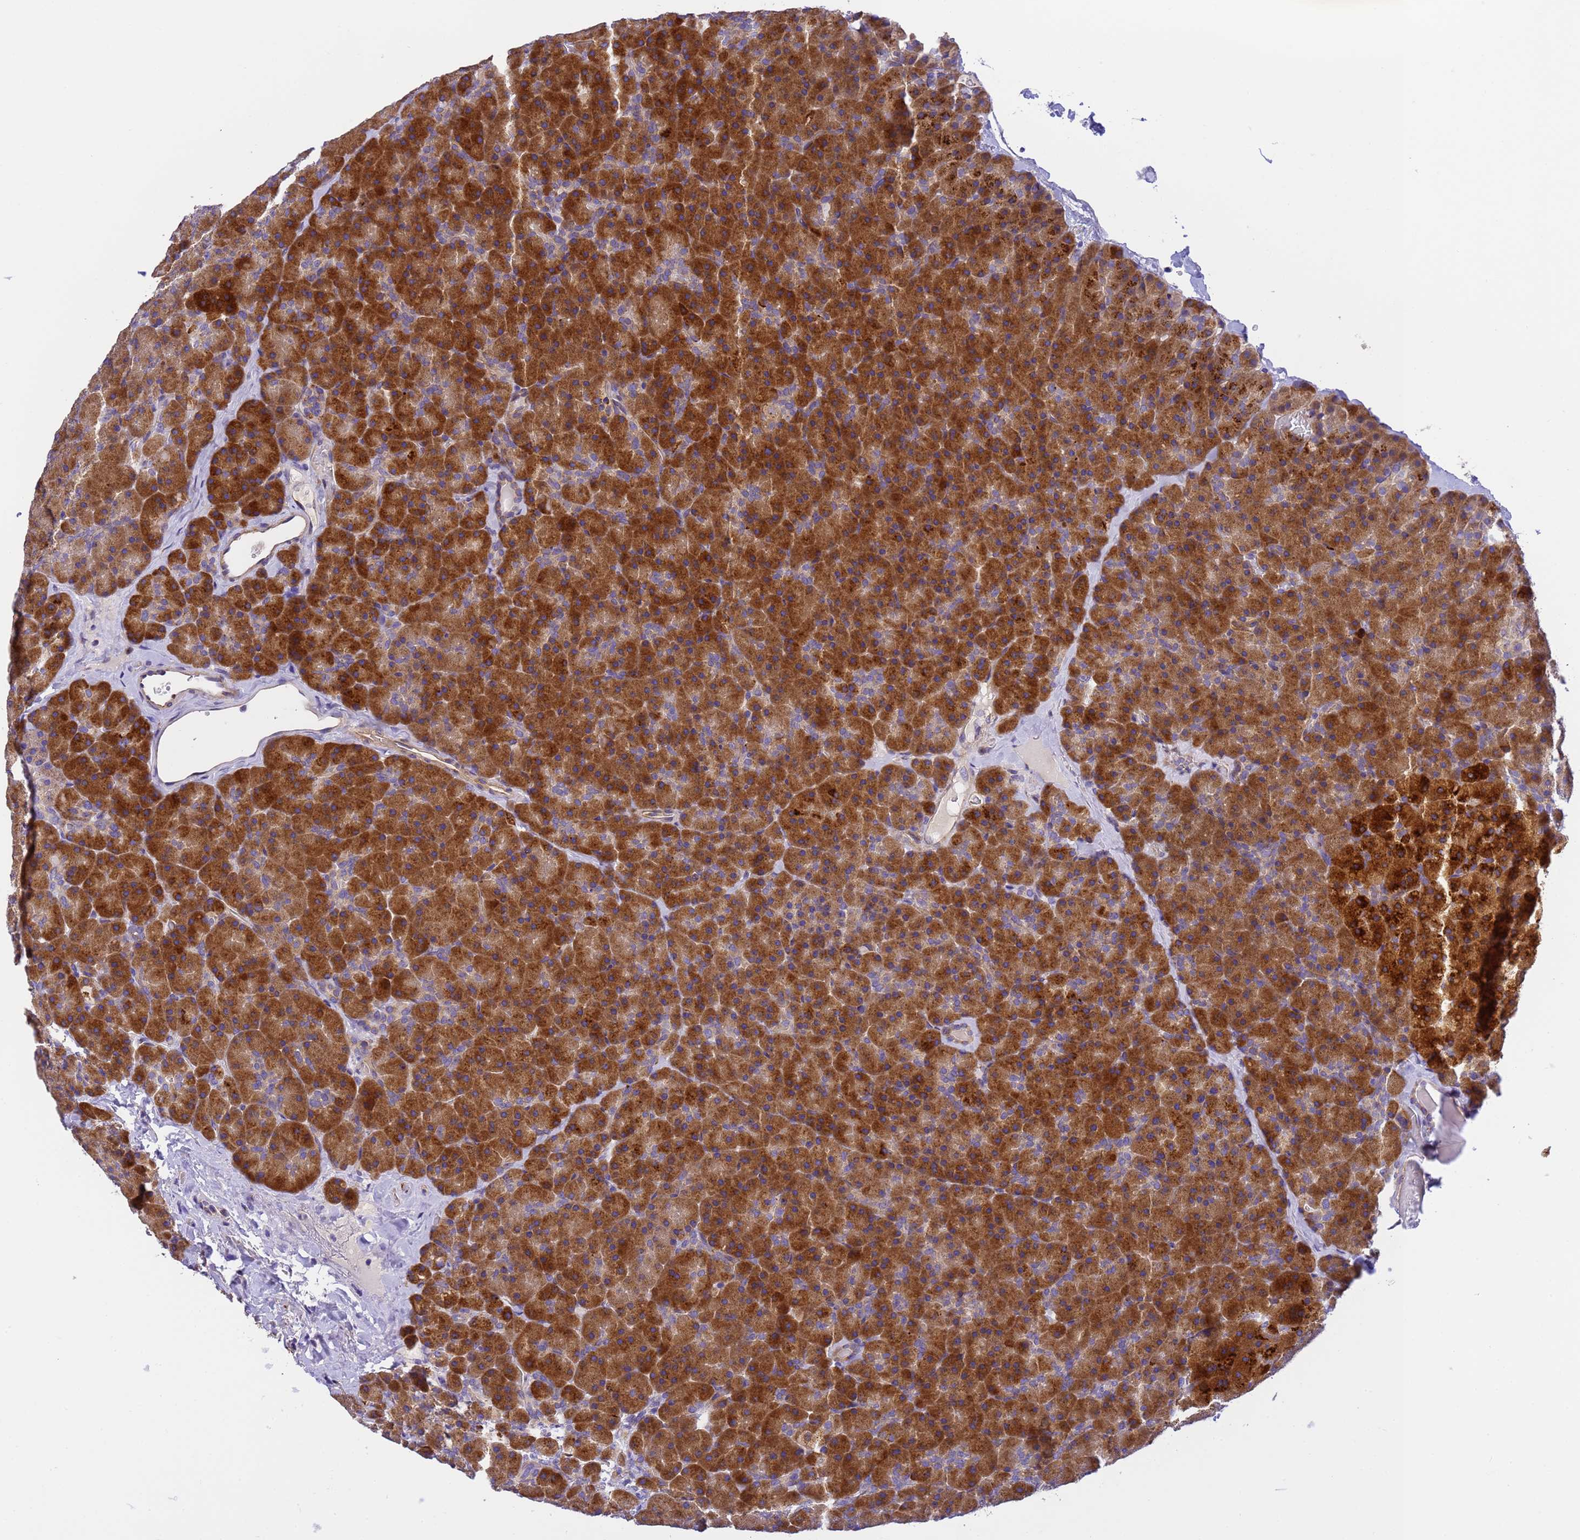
{"staining": {"intensity": "strong", "quantity": ">75%", "location": "cytoplasmic/membranous"}, "tissue": "pancreas", "cell_type": "Exocrine glandular cells", "image_type": "normal", "snomed": [{"axis": "morphology", "description": "Normal tissue, NOS"}, {"axis": "topography", "description": "Pancreas"}], "caption": "Pancreas was stained to show a protein in brown. There is high levels of strong cytoplasmic/membranous positivity in about >75% of exocrine glandular cells.", "gene": "RHBDD3", "patient": {"sex": "male", "age": 36}}